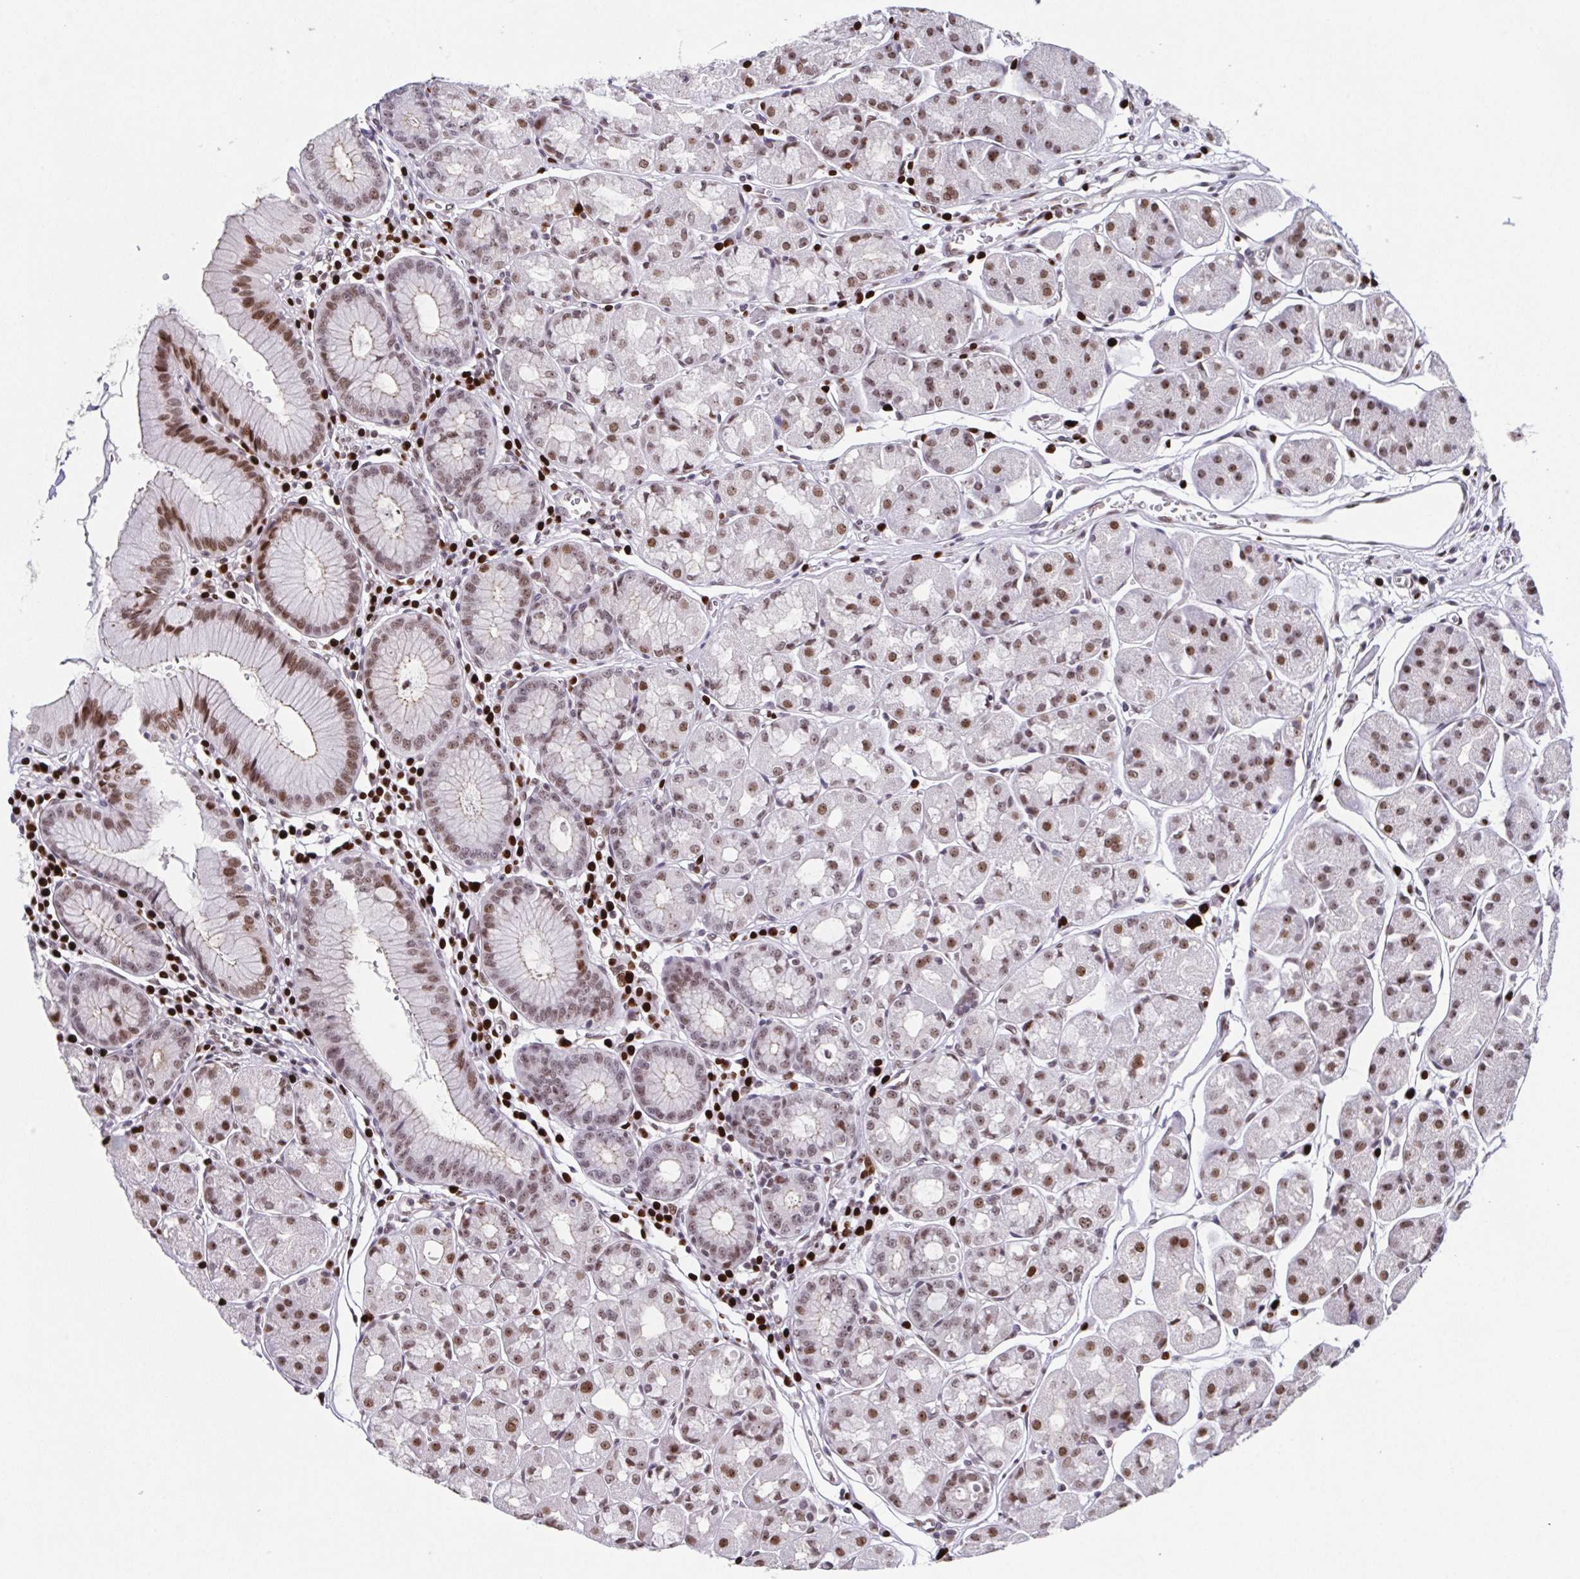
{"staining": {"intensity": "moderate", "quantity": "25%-75%", "location": "nuclear"}, "tissue": "stomach", "cell_type": "Glandular cells", "image_type": "normal", "snomed": [{"axis": "morphology", "description": "Normal tissue, NOS"}, {"axis": "topography", "description": "Stomach"}], "caption": "Immunohistochemical staining of normal stomach shows moderate nuclear protein expression in about 25%-75% of glandular cells. (DAB = brown stain, brightfield microscopy at high magnification).", "gene": "RB1", "patient": {"sex": "male", "age": 55}}